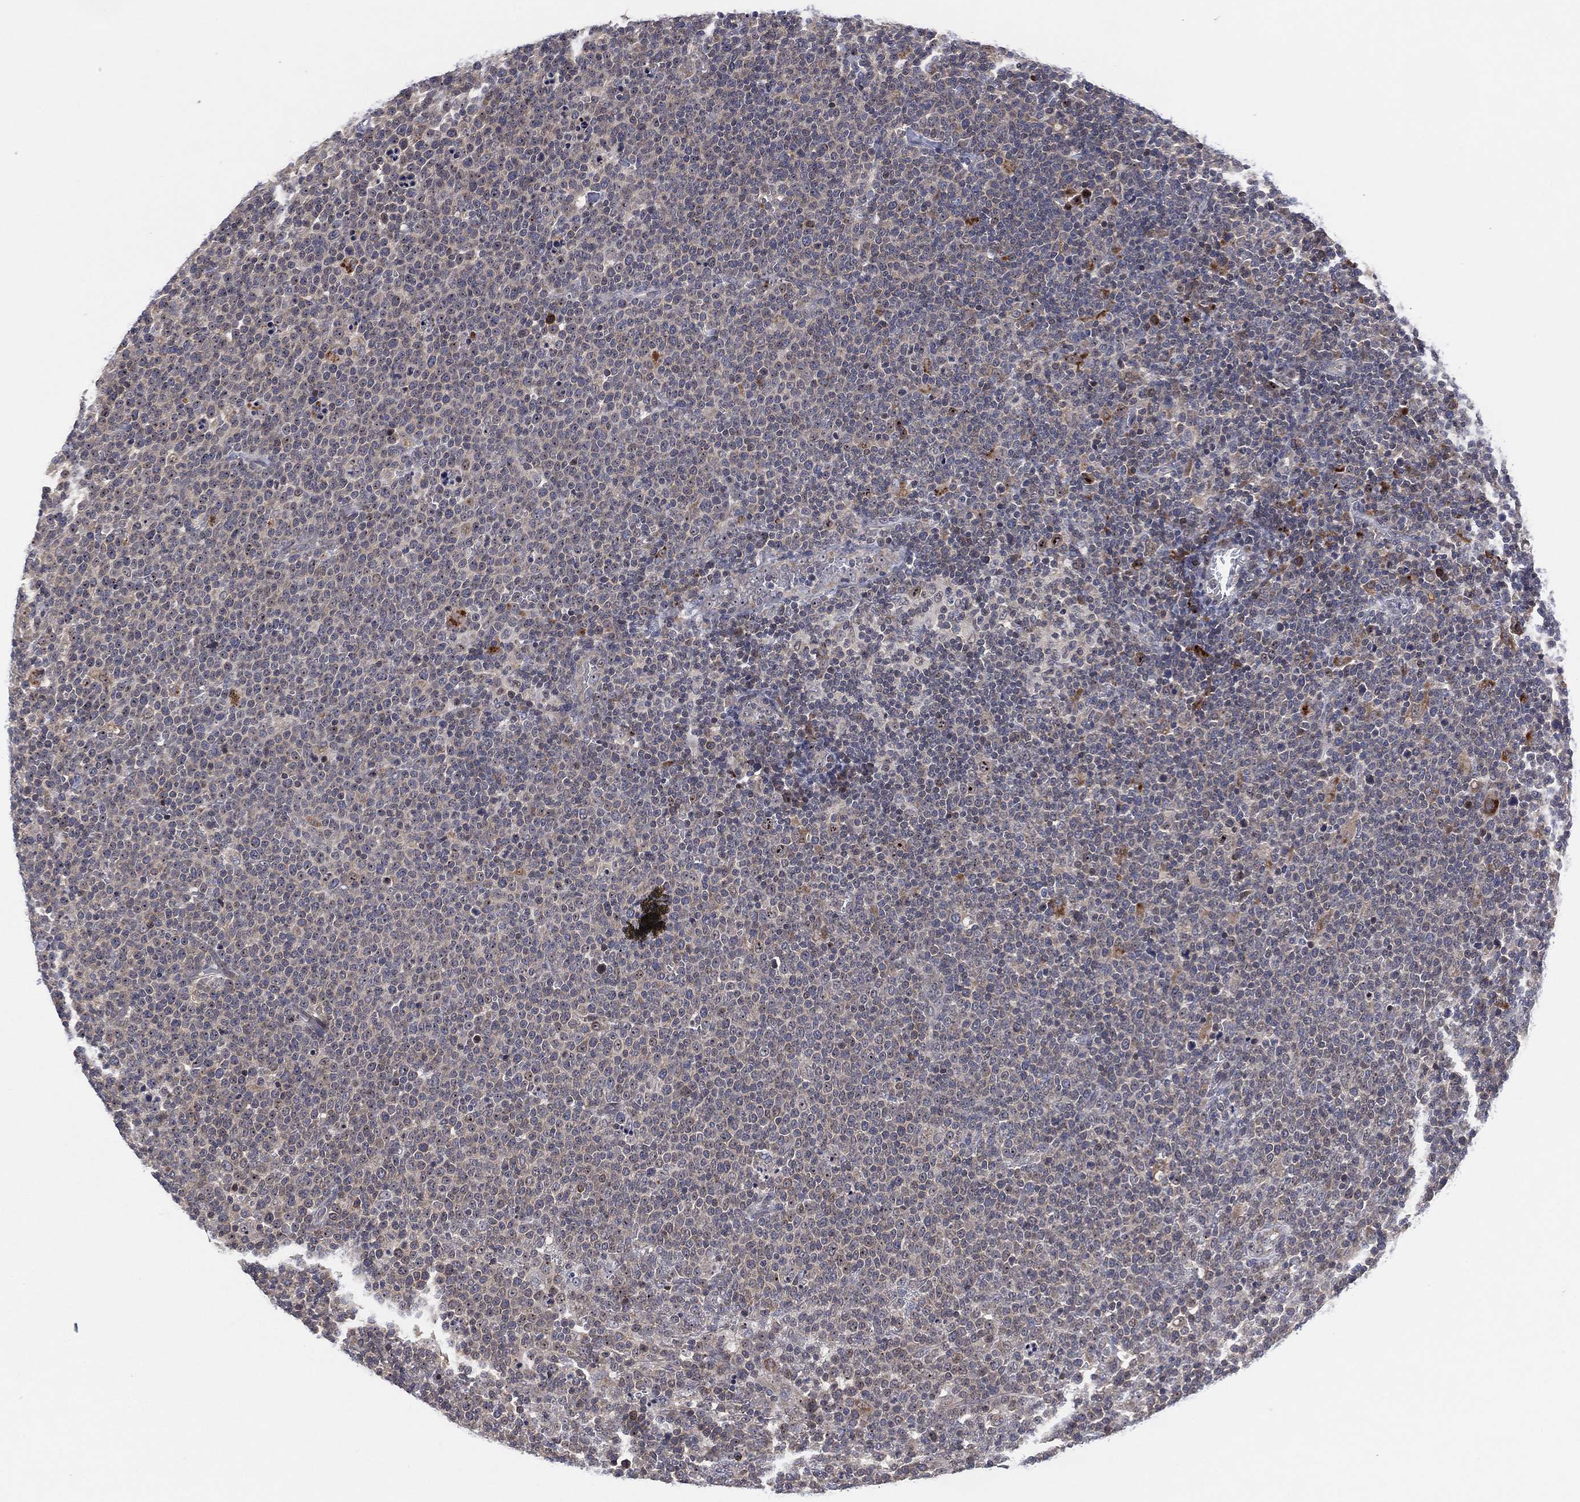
{"staining": {"intensity": "negative", "quantity": "none", "location": "none"}, "tissue": "lymphoma", "cell_type": "Tumor cells", "image_type": "cancer", "snomed": [{"axis": "morphology", "description": "Malignant lymphoma, non-Hodgkin's type, High grade"}, {"axis": "topography", "description": "Lymph node"}], "caption": "An IHC photomicrograph of high-grade malignant lymphoma, non-Hodgkin's type is shown. There is no staining in tumor cells of high-grade malignant lymphoma, non-Hodgkin's type.", "gene": "FAM104A", "patient": {"sex": "male", "age": 61}}